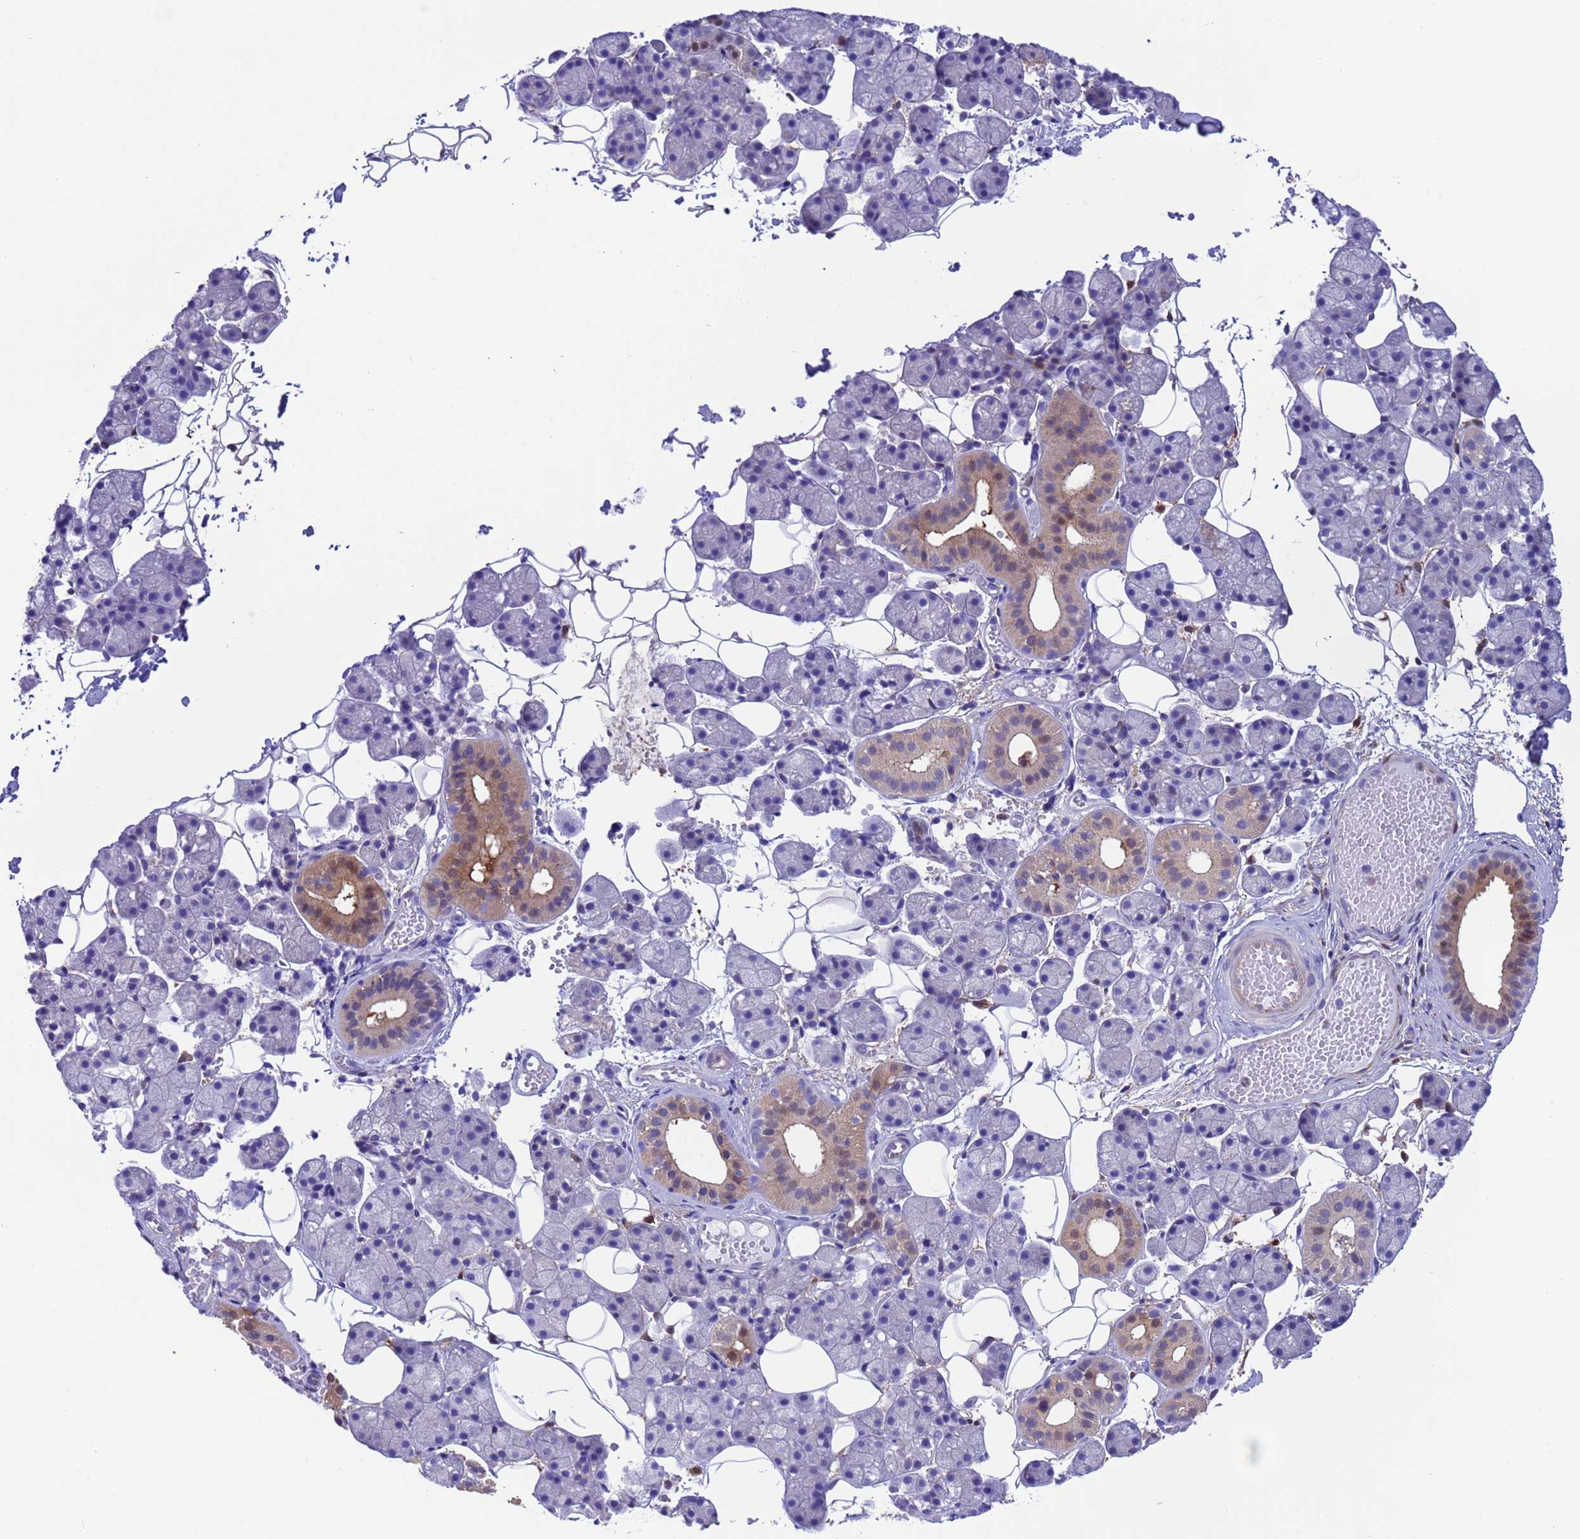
{"staining": {"intensity": "moderate", "quantity": "<25%", "location": "cytoplasmic/membranous,nuclear"}, "tissue": "salivary gland", "cell_type": "Glandular cells", "image_type": "normal", "snomed": [{"axis": "morphology", "description": "Normal tissue, NOS"}, {"axis": "topography", "description": "Salivary gland"}], "caption": "Immunohistochemistry image of benign salivary gland stained for a protein (brown), which exhibits low levels of moderate cytoplasmic/membranous,nuclear staining in about <25% of glandular cells.", "gene": "C6orf47", "patient": {"sex": "female", "age": 33}}